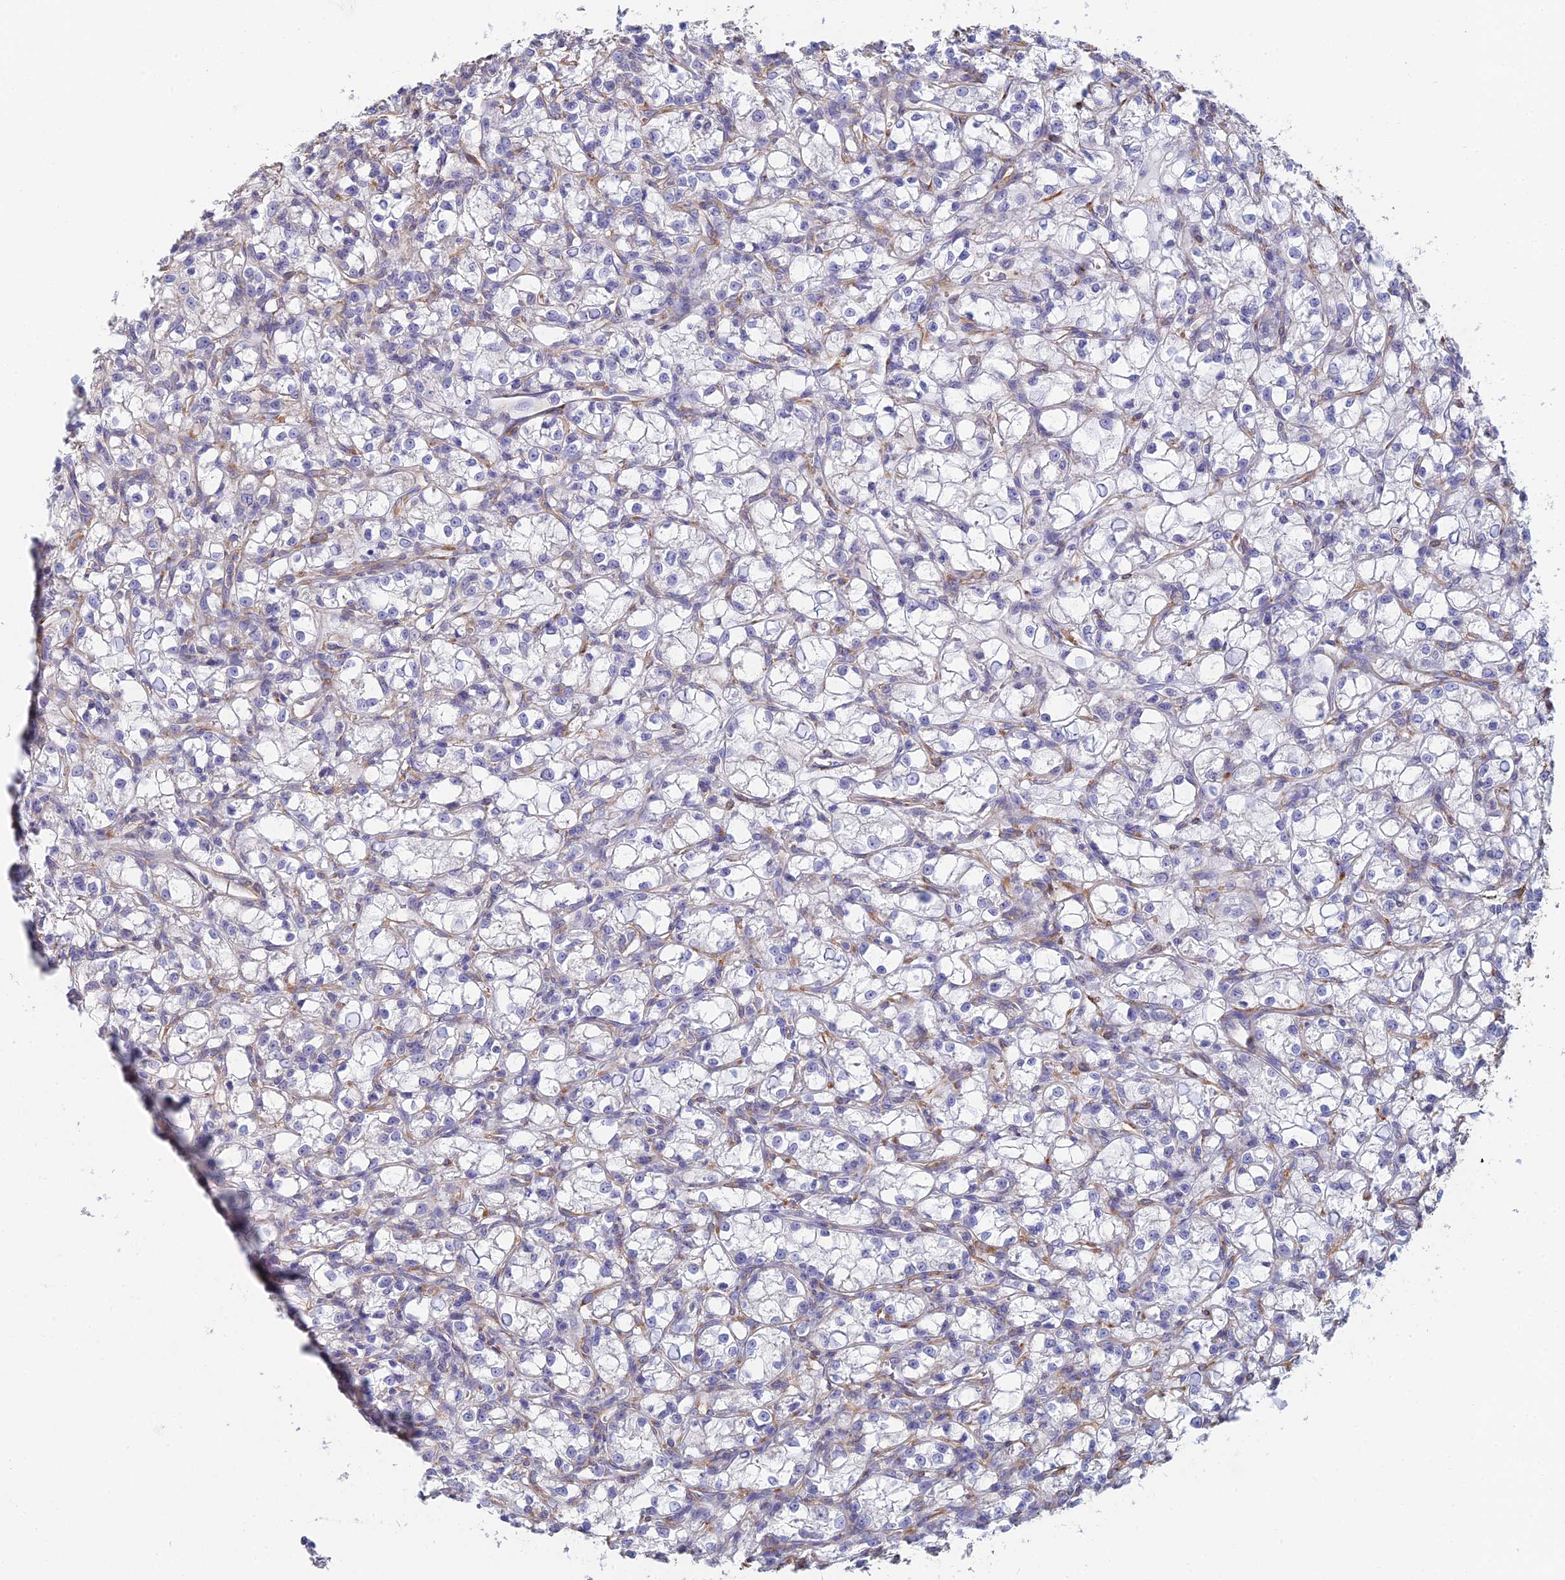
{"staining": {"intensity": "negative", "quantity": "none", "location": "none"}, "tissue": "renal cancer", "cell_type": "Tumor cells", "image_type": "cancer", "snomed": [{"axis": "morphology", "description": "Adenocarcinoma, NOS"}, {"axis": "topography", "description": "Kidney"}], "caption": "Tumor cells show no significant protein expression in adenocarcinoma (renal).", "gene": "PCDHA5", "patient": {"sex": "female", "age": 59}}